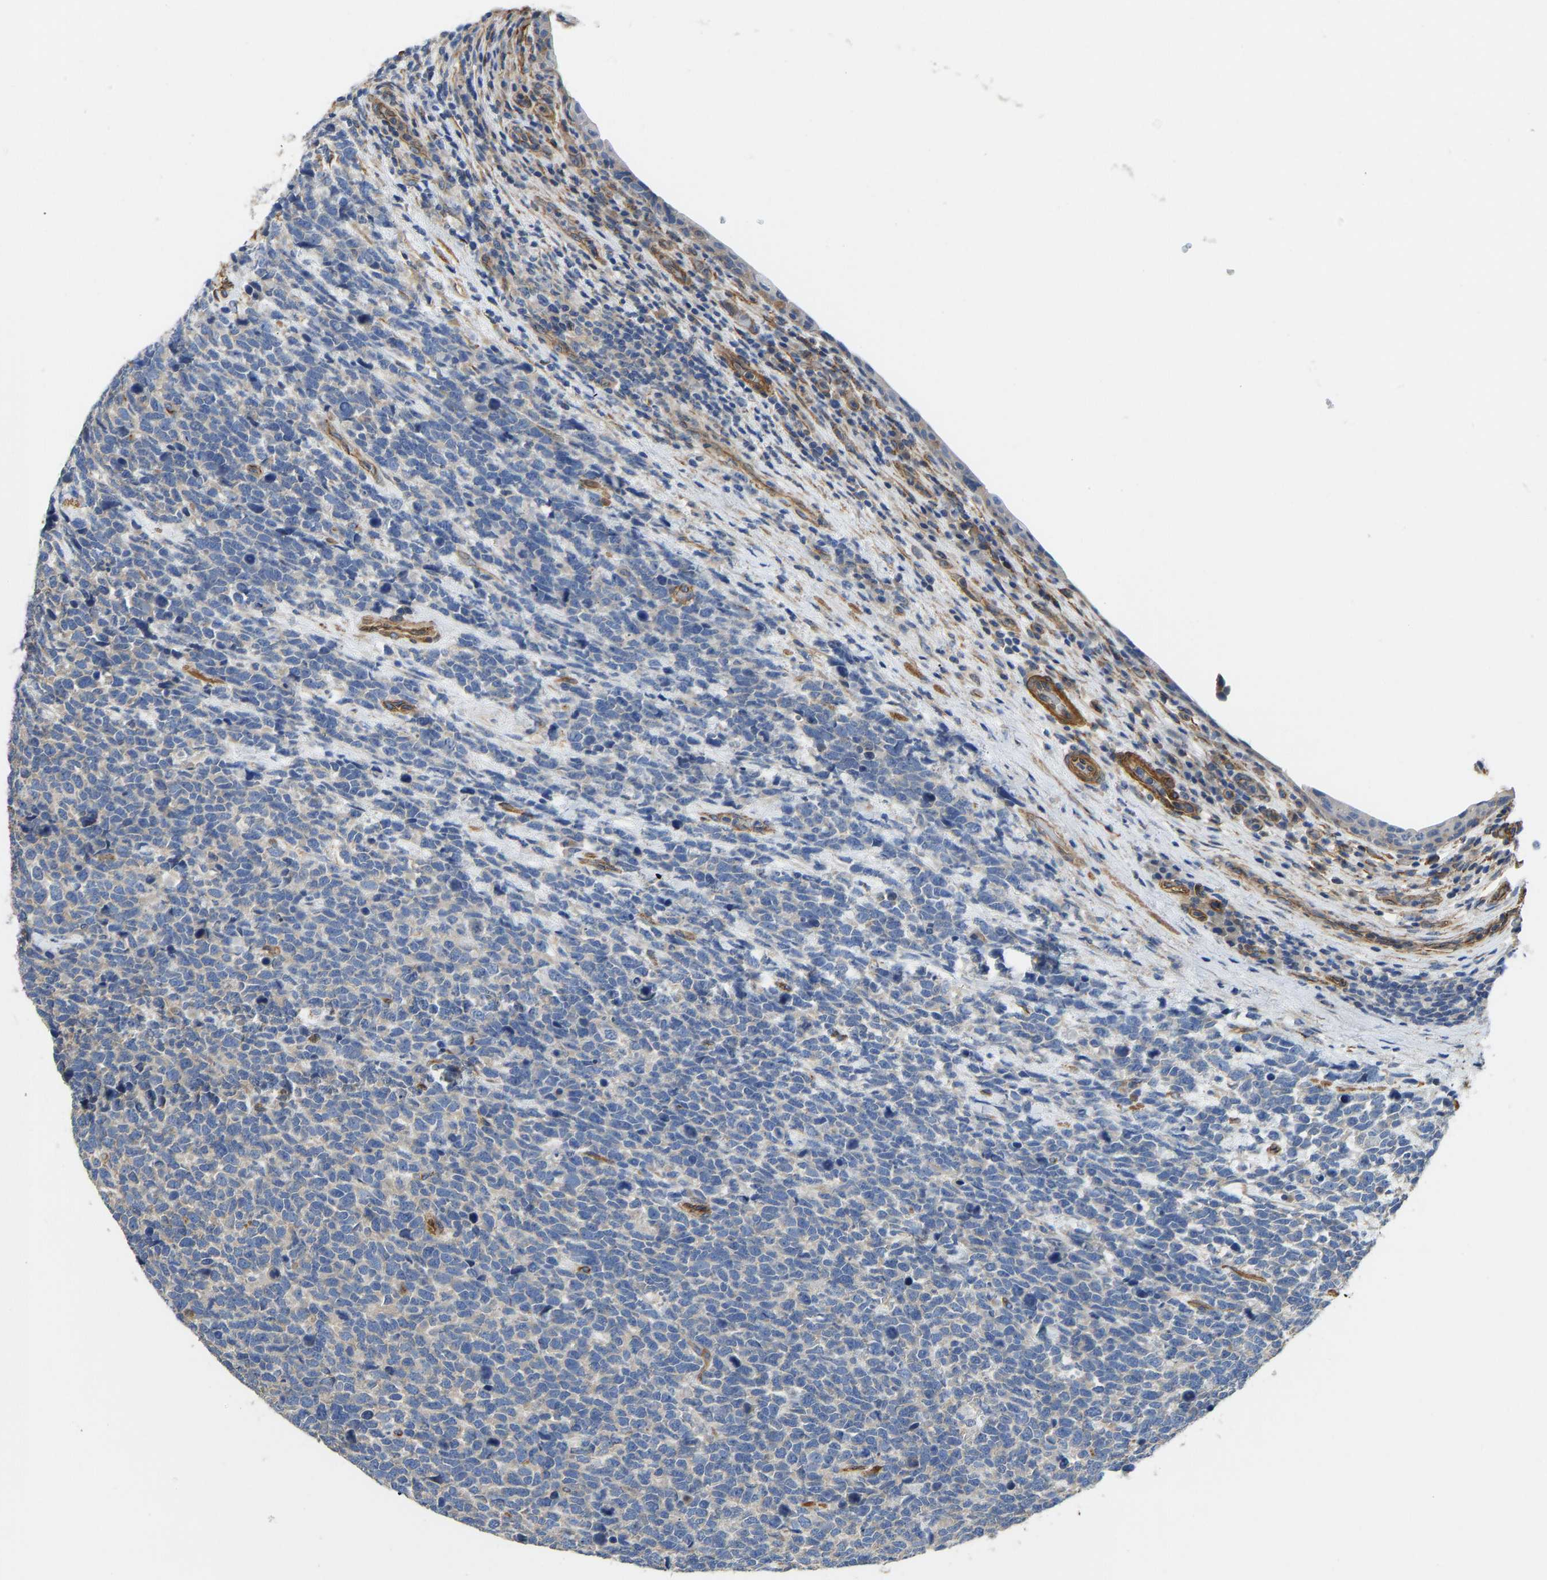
{"staining": {"intensity": "negative", "quantity": "none", "location": "none"}, "tissue": "urothelial cancer", "cell_type": "Tumor cells", "image_type": "cancer", "snomed": [{"axis": "morphology", "description": "Urothelial carcinoma, High grade"}, {"axis": "topography", "description": "Urinary bladder"}], "caption": "Tumor cells show no significant positivity in urothelial carcinoma (high-grade).", "gene": "ELMO2", "patient": {"sex": "female", "age": 82}}